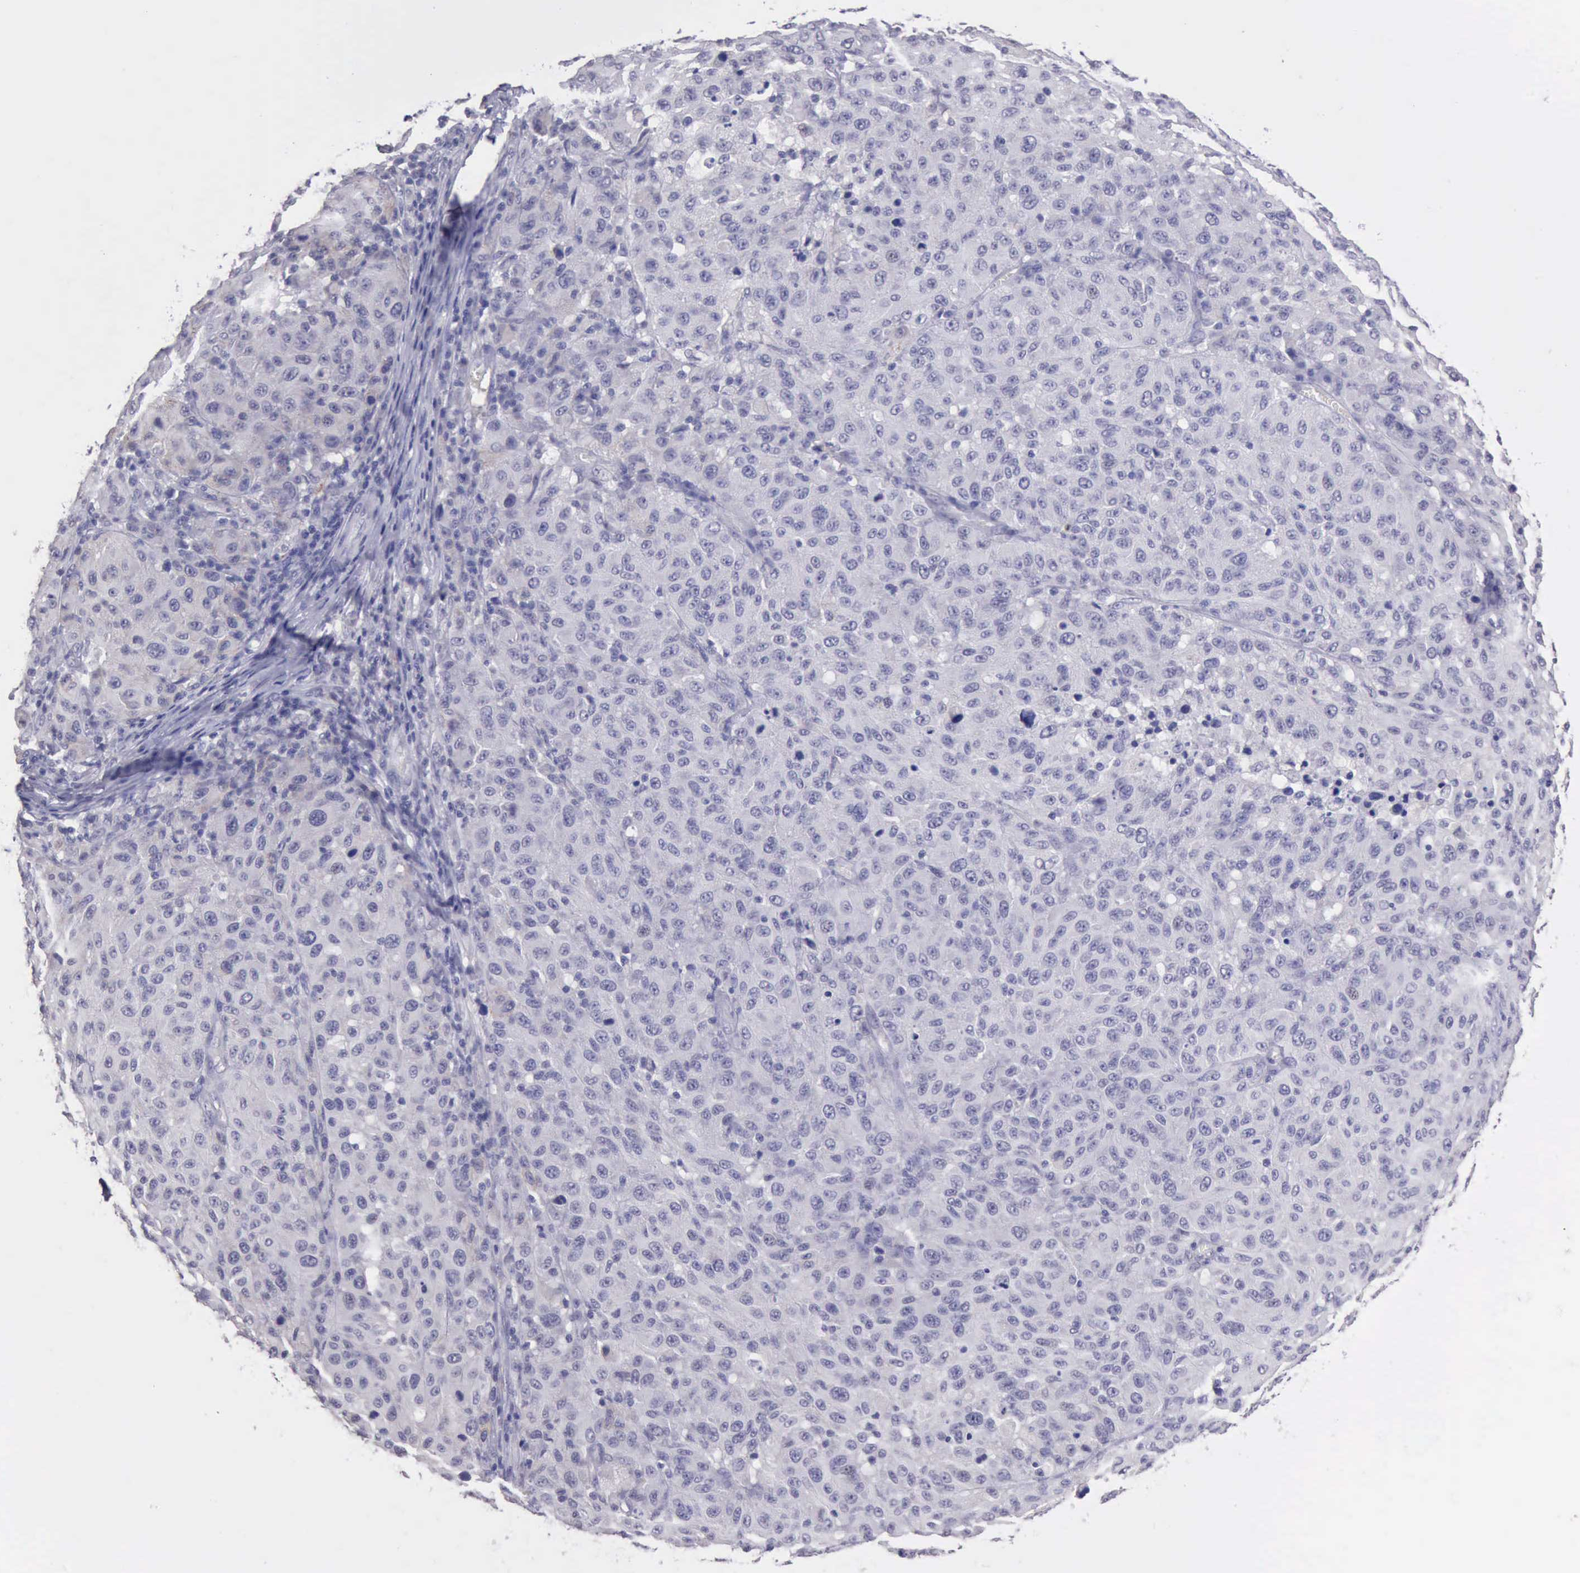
{"staining": {"intensity": "negative", "quantity": "none", "location": "none"}, "tissue": "melanoma", "cell_type": "Tumor cells", "image_type": "cancer", "snomed": [{"axis": "morphology", "description": "Malignant melanoma, NOS"}, {"axis": "topography", "description": "Skin"}], "caption": "Image shows no significant protein expression in tumor cells of melanoma.", "gene": "KCND1", "patient": {"sex": "female", "age": 77}}